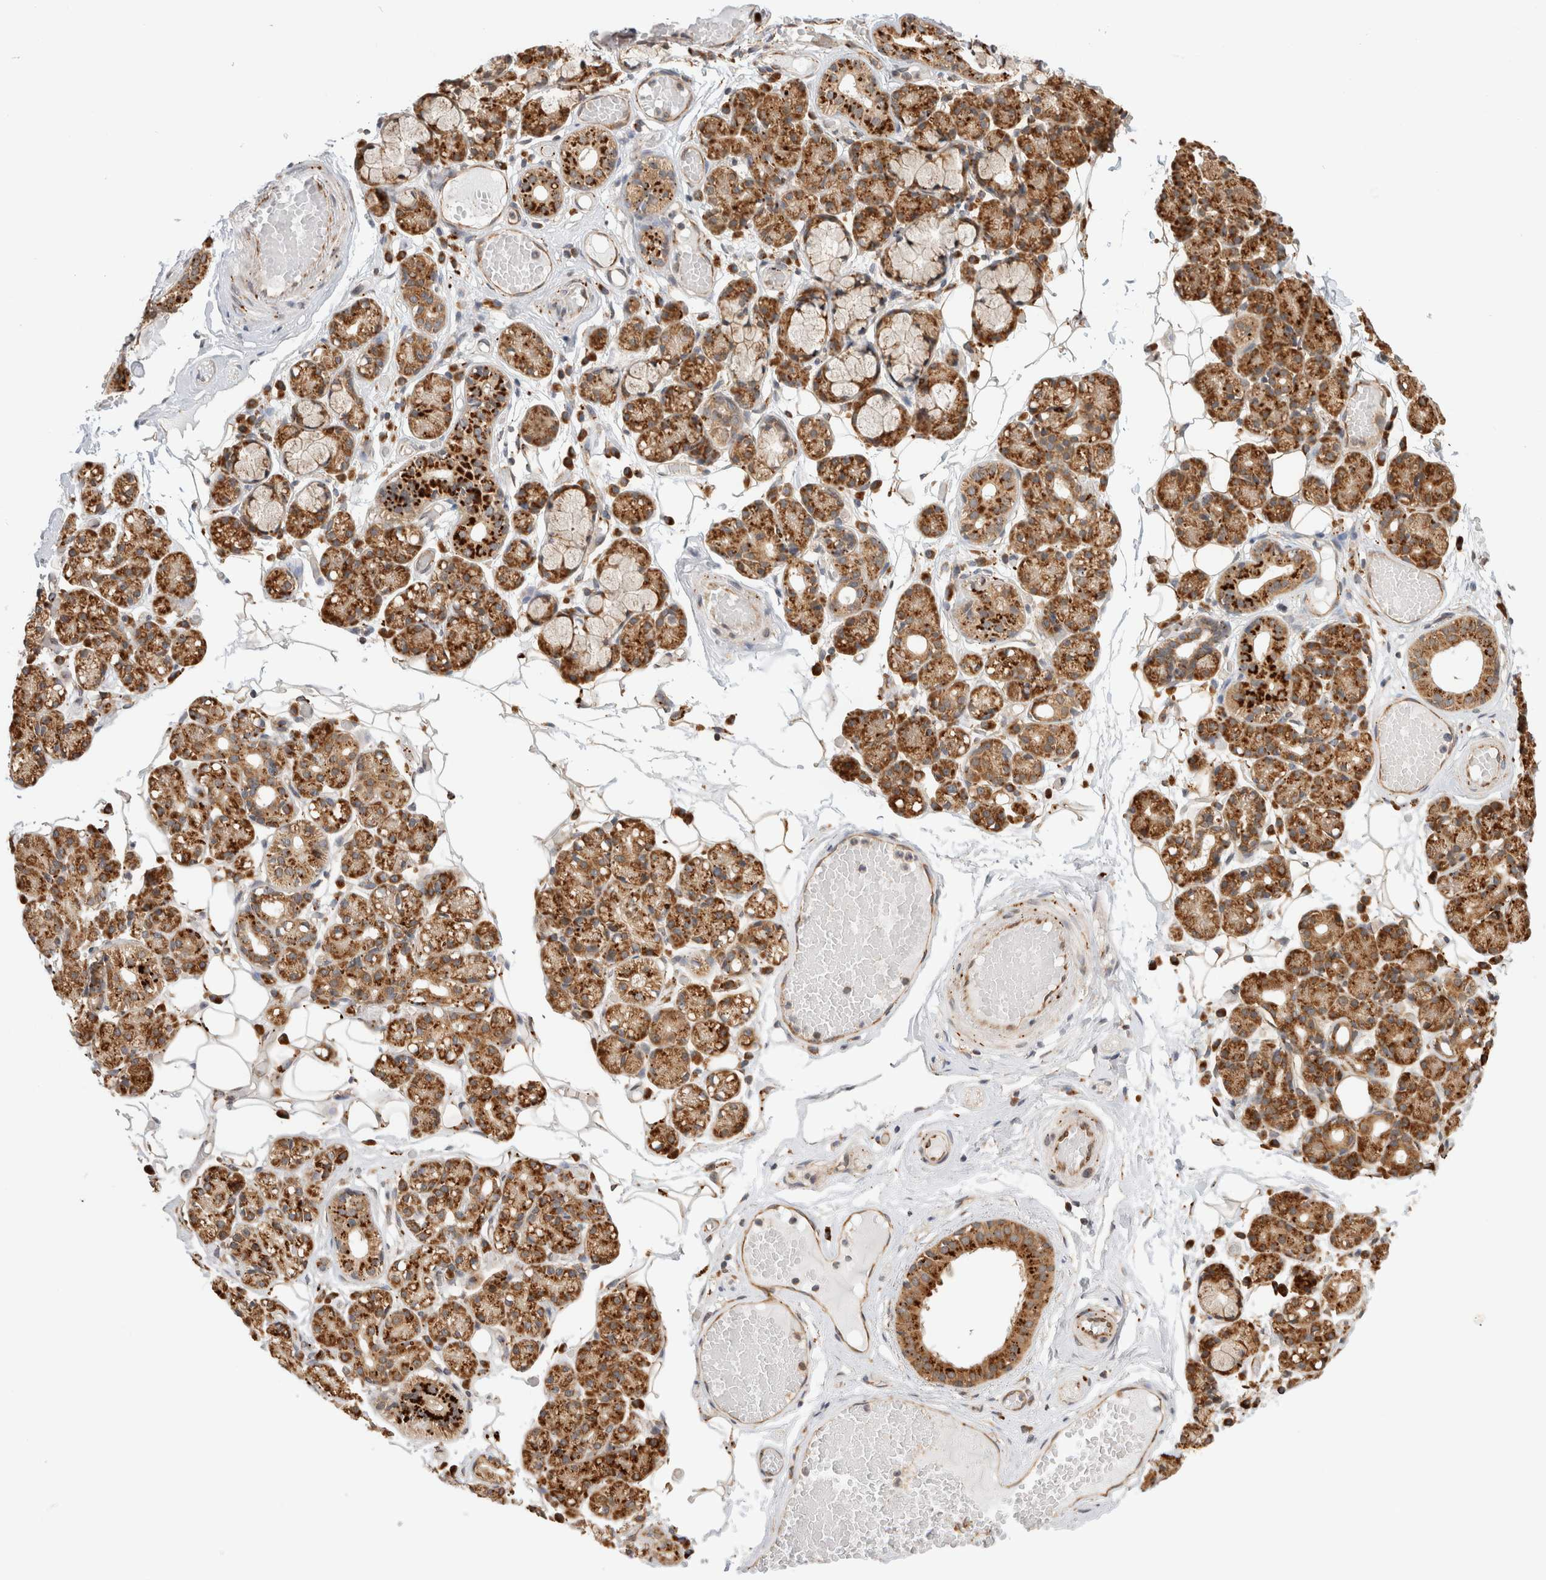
{"staining": {"intensity": "strong", "quantity": ">75%", "location": "cytoplasmic/membranous"}, "tissue": "salivary gland", "cell_type": "Glandular cells", "image_type": "normal", "snomed": [{"axis": "morphology", "description": "Normal tissue, NOS"}, {"axis": "topography", "description": "Salivary gland"}], "caption": "High-power microscopy captured an immunohistochemistry image of unremarkable salivary gland, revealing strong cytoplasmic/membranous staining in about >75% of glandular cells.", "gene": "ACTL9", "patient": {"sex": "male", "age": 63}}